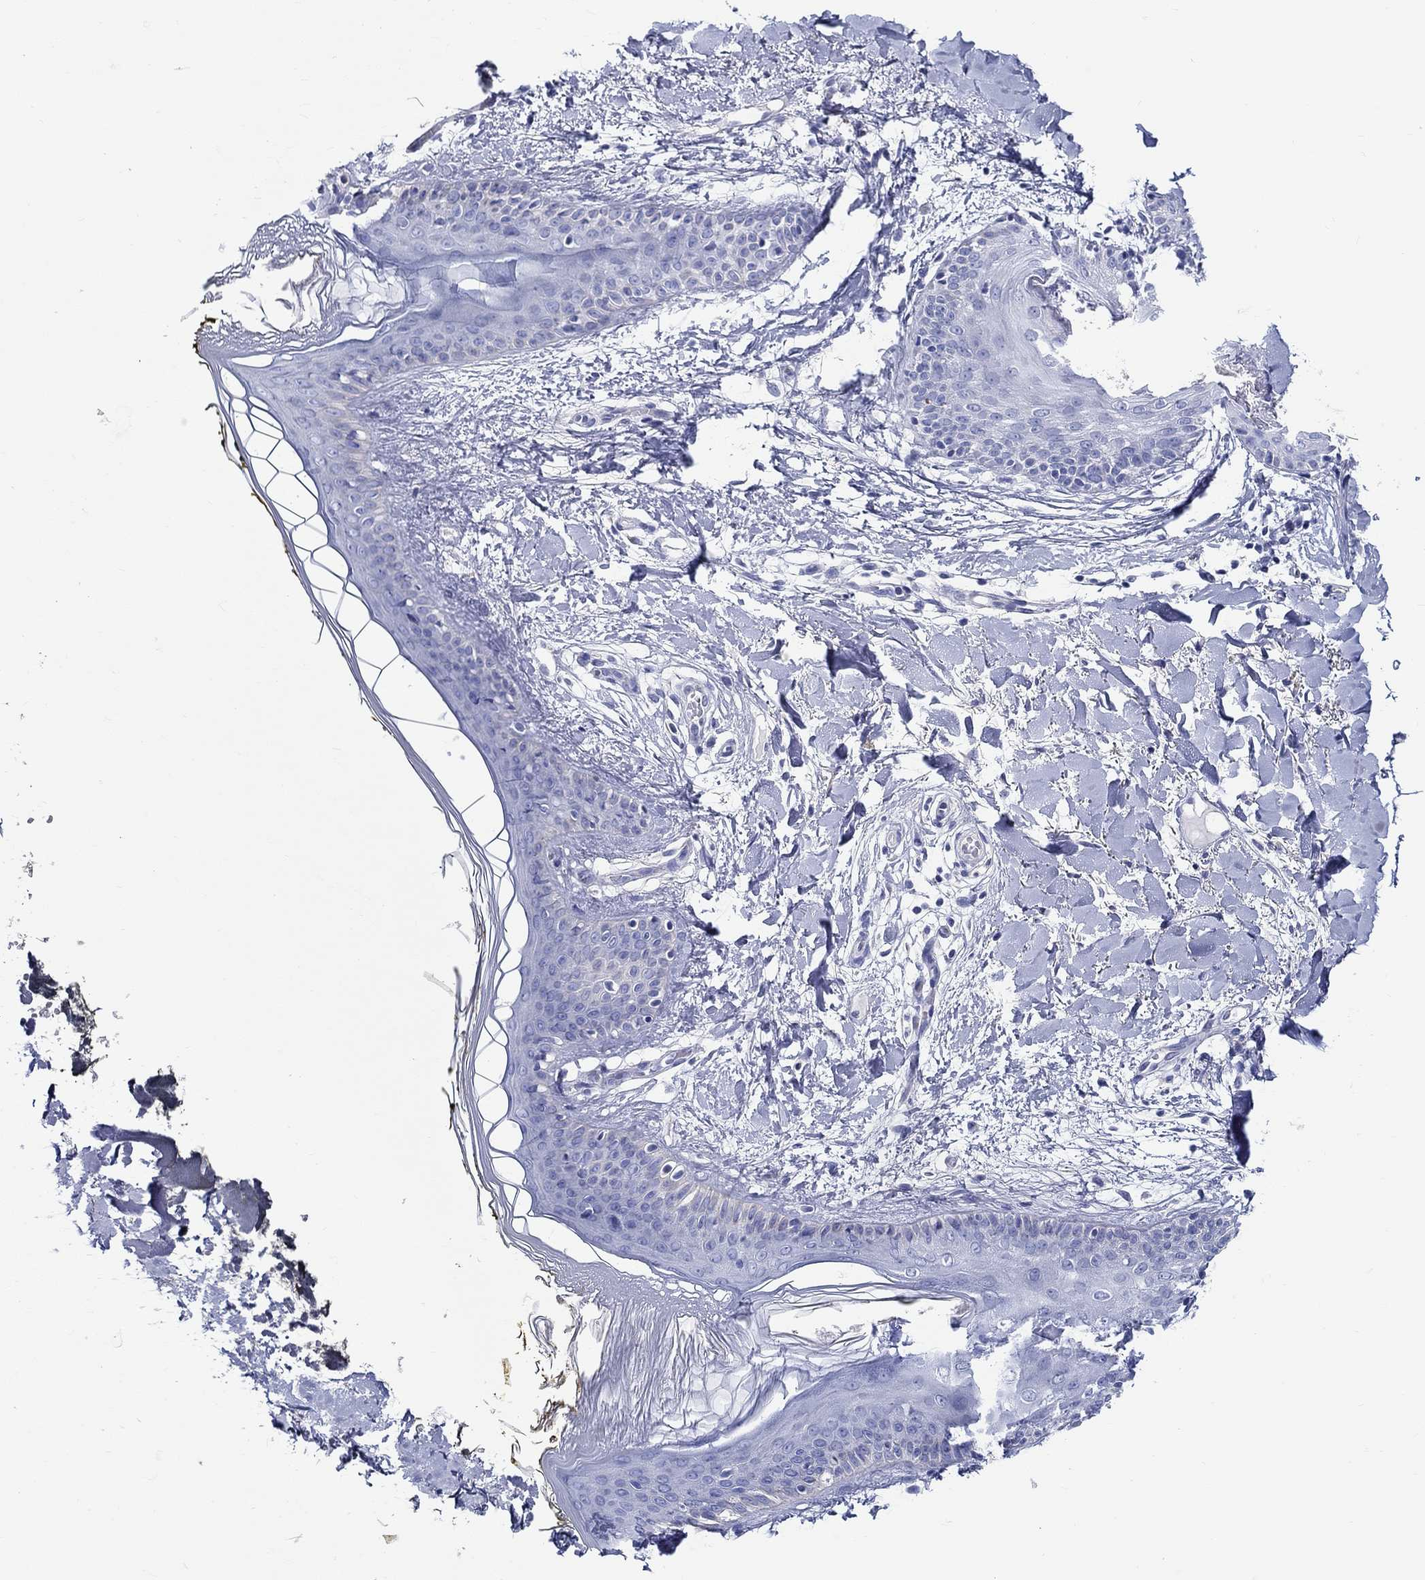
{"staining": {"intensity": "negative", "quantity": "none", "location": "none"}, "tissue": "skin", "cell_type": "Fibroblasts", "image_type": "normal", "snomed": [{"axis": "morphology", "description": "Normal tissue, NOS"}, {"axis": "topography", "description": "Skin"}], "caption": "Benign skin was stained to show a protein in brown. There is no significant positivity in fibroblasts.", "gene": "CRYGS", "patient": {"sex": "female", "age": 34}}